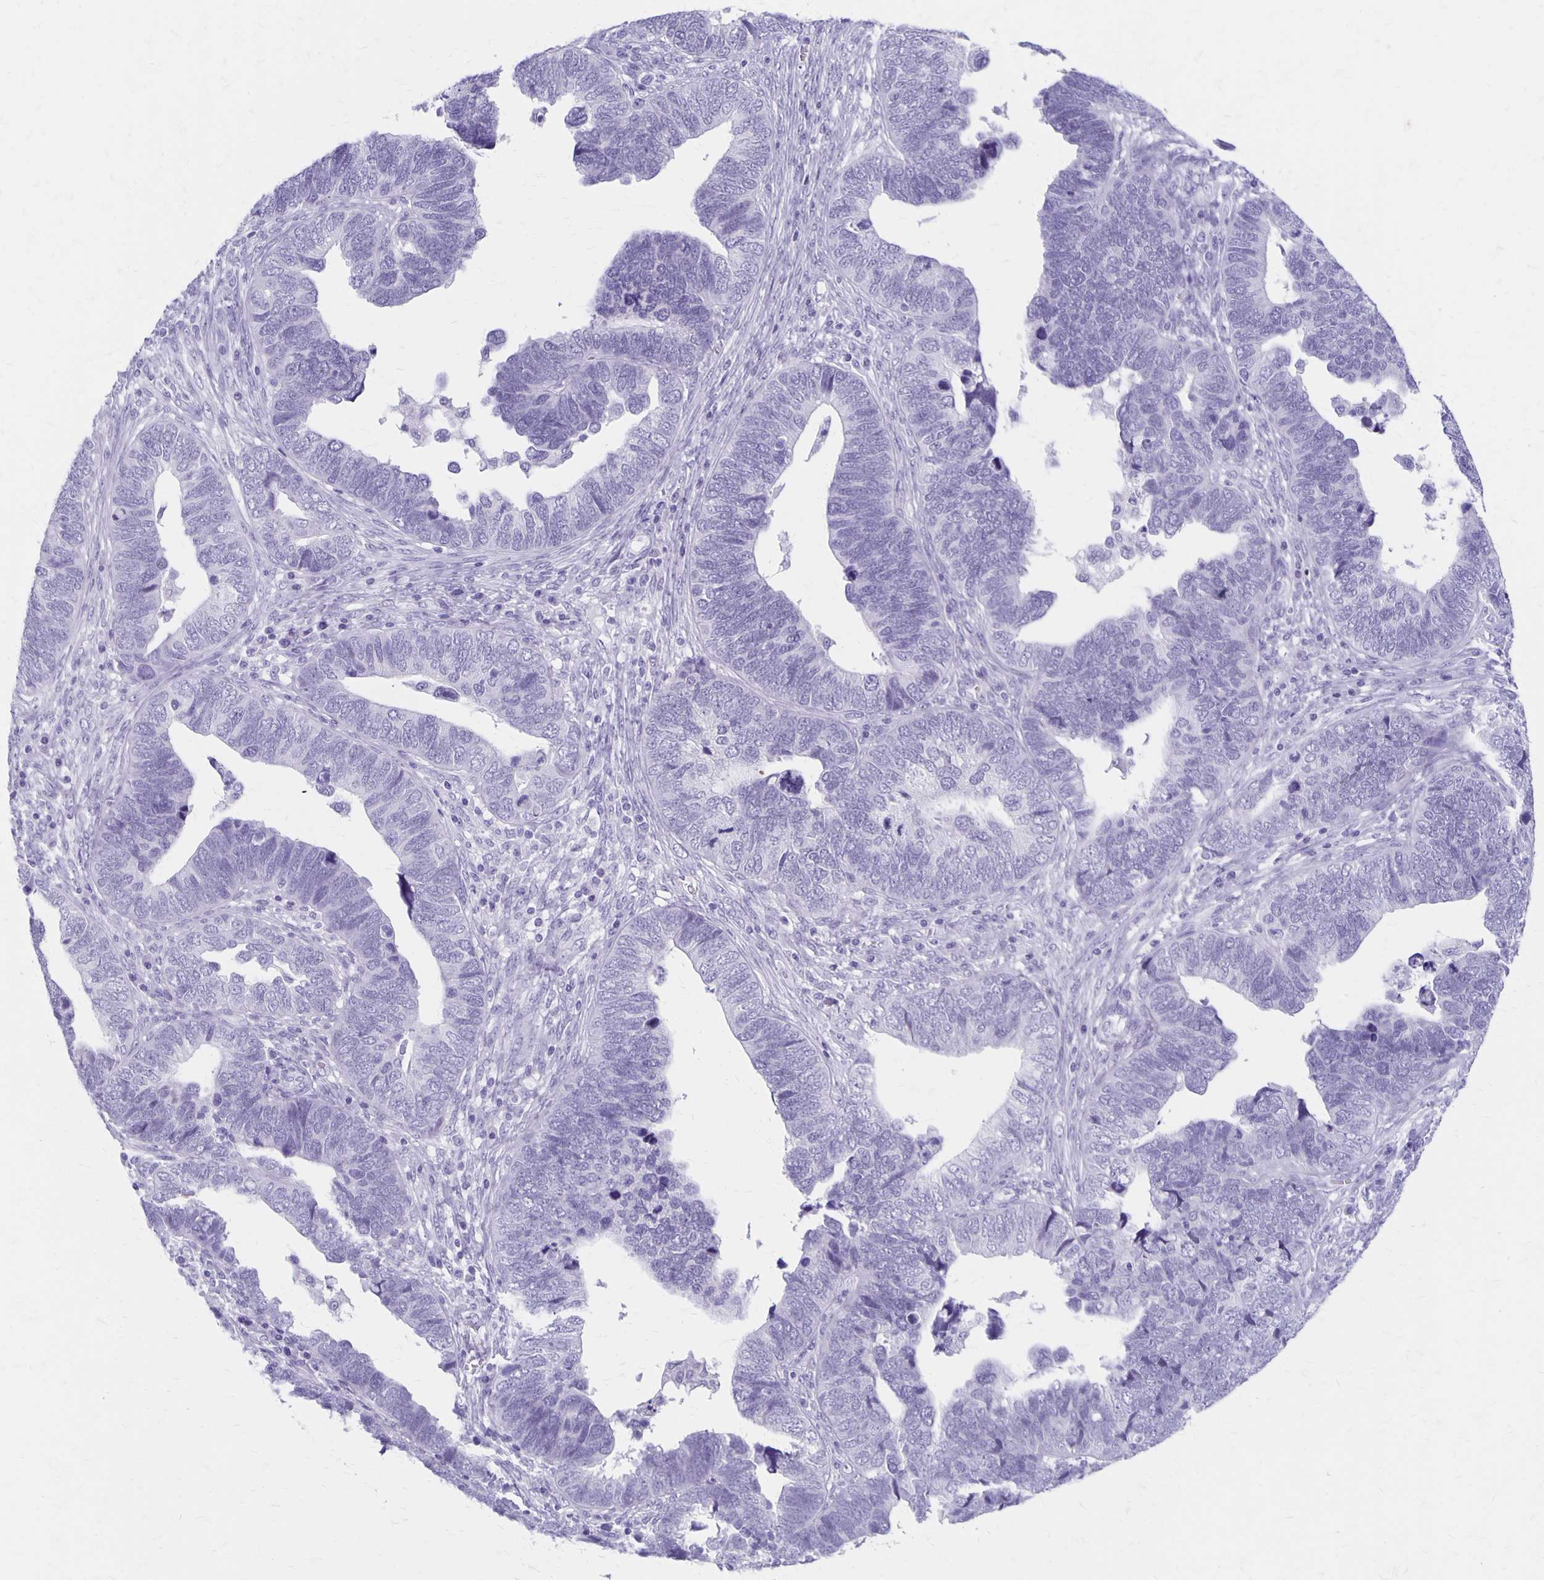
{"staining": {"intensity": "negative", "quantity": "none", "location": "none"}, "tissue": "endometrial cancer", "cell_type": "Tumor cells", "image_type": "cancer", "snomed": [{"axis": "morphology", "description": "Adenocarcinoma, NOS"}, {"axis": "topography", "description": "Endometrium"}], "caption": "An immunohistochemistry (IHC) image of adenocarcinoma (endometrial) is shown. There is no staining in tumor cells of adenocarcinoma (endometrial).", "gene": "MAGEC2", "patient": {"sex": "female", "age": 79}}